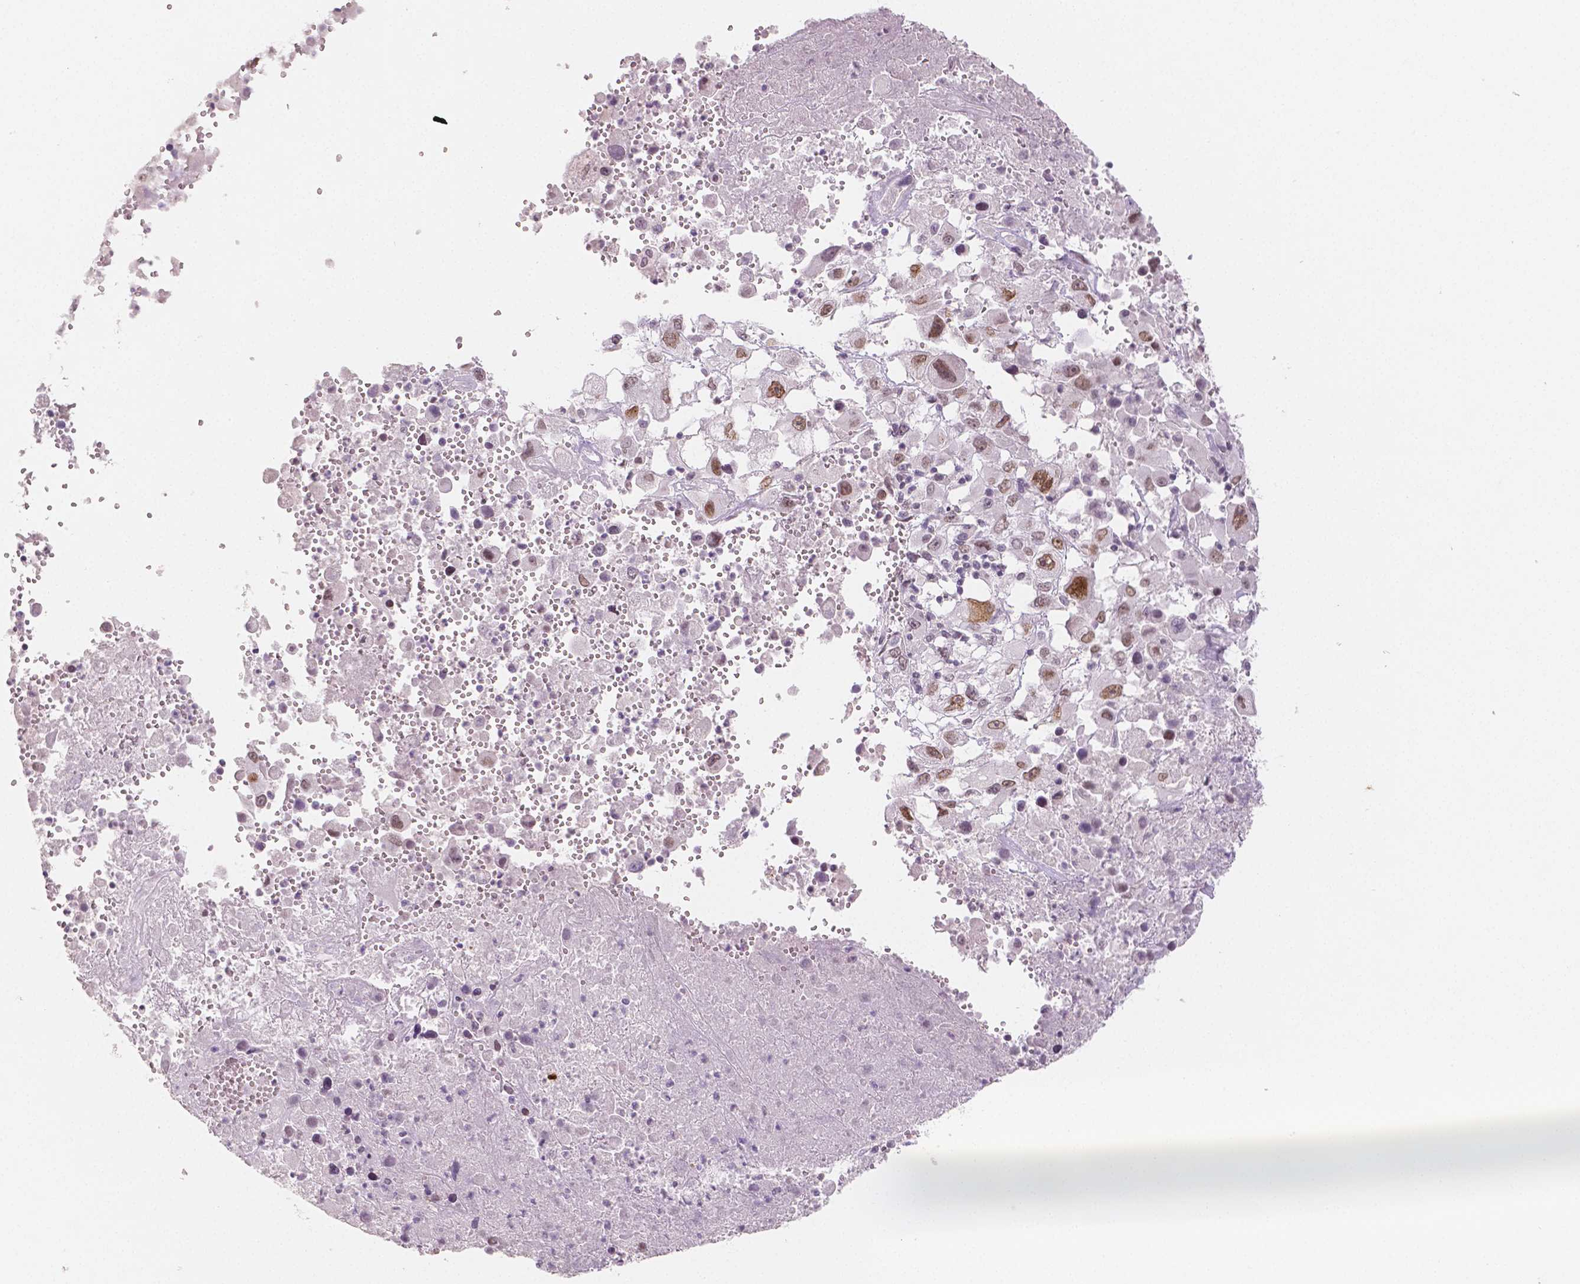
{"staining": {"intensity": "moderate", "quantity": "25%-75%", "location": "nuclear"}, "tissue": "melanoma", "cell_type": "Tumor cells", "image_type": "cancer", "snomed": [{"axis": "morphology", "description": "Malignant melanoma, Metastatic site"}, {"axis": "topography", "description": "Soft tissue"}], "caption": "Human melanoma stained with a protein marker displays moderate staining in tumor cells.", "gene": "KDM5B", "patient": {"sex": "male", "age": 50}}